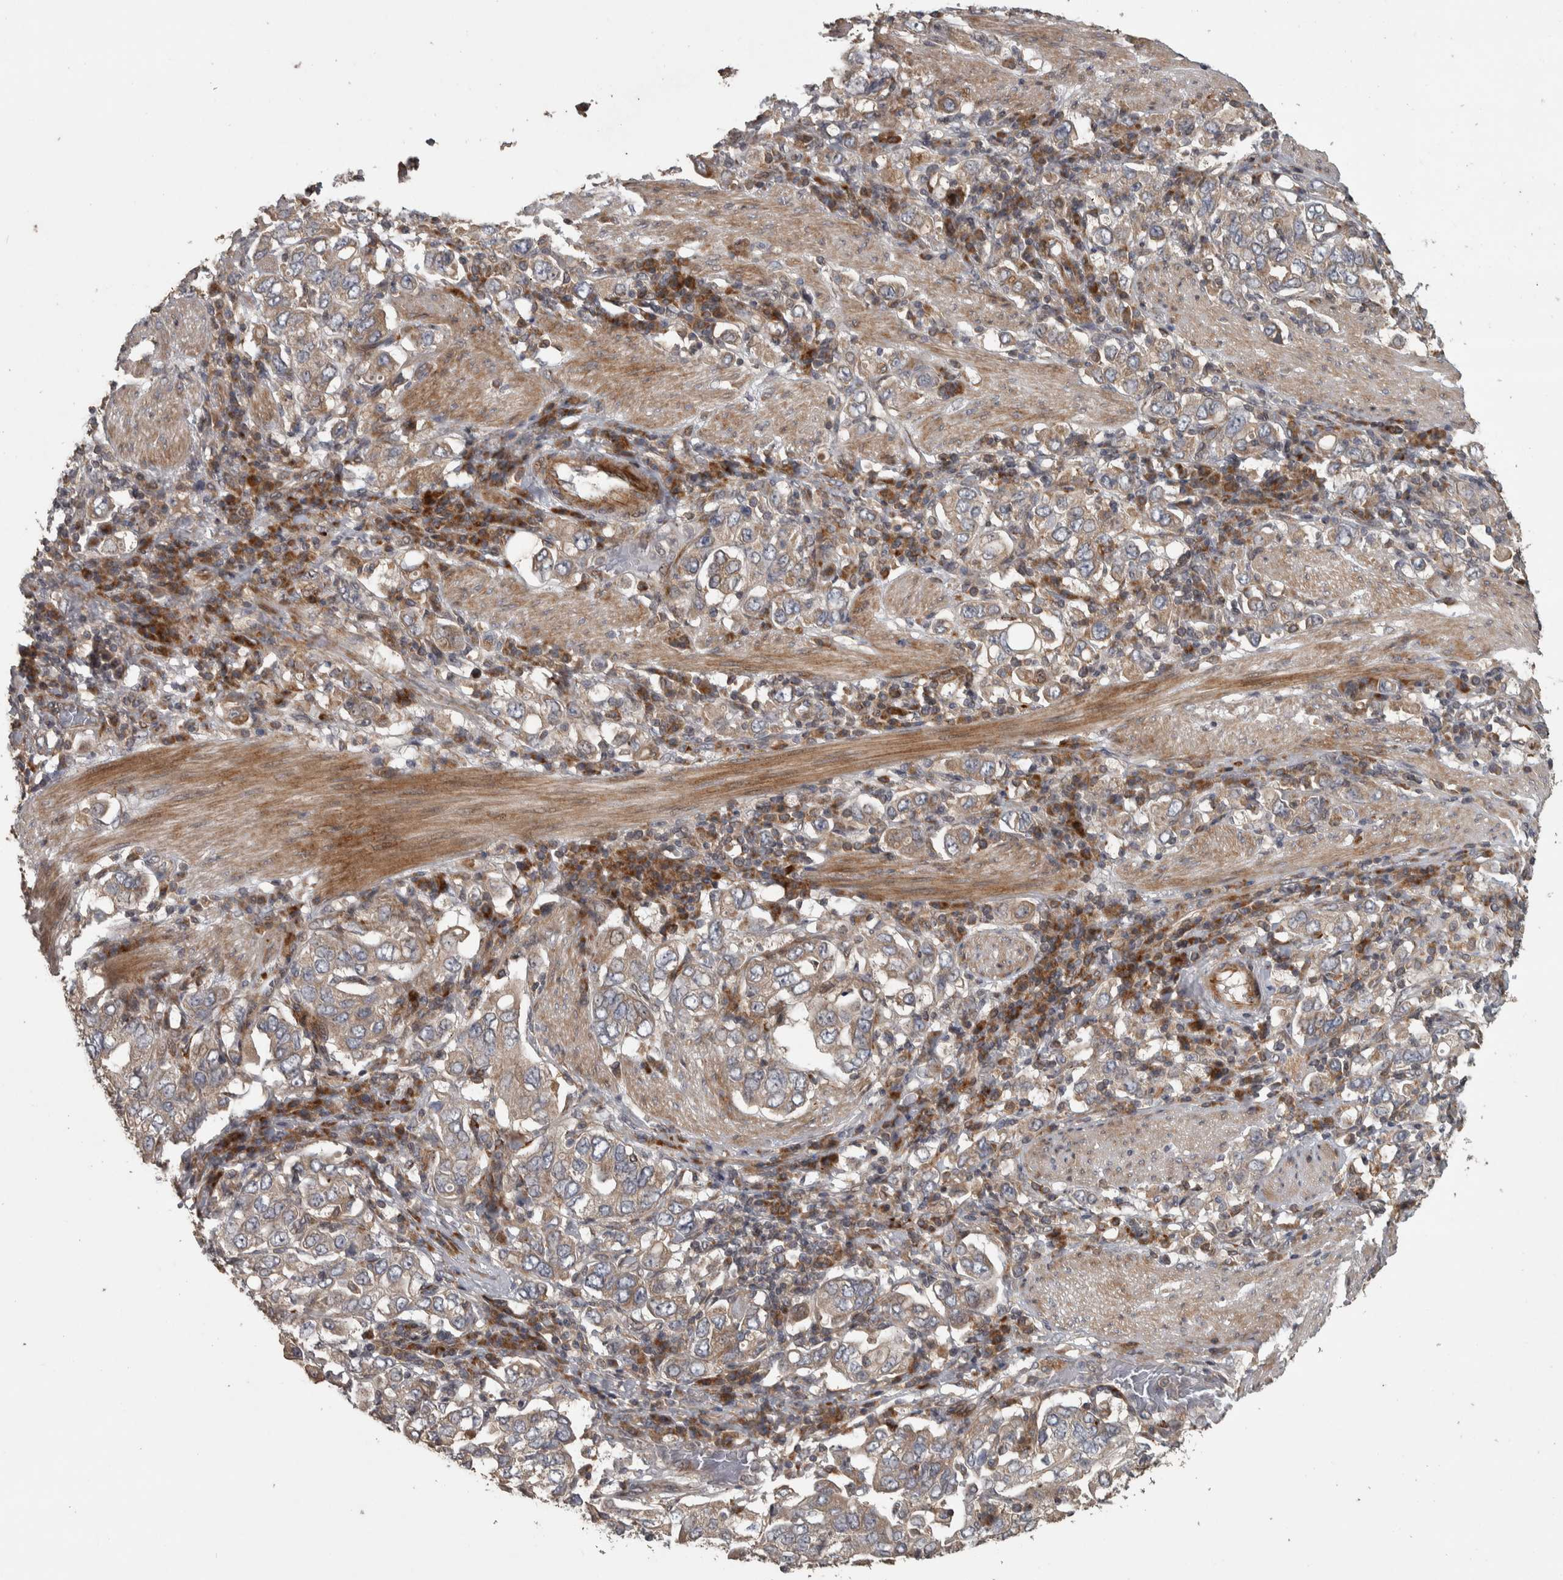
{"staining": {"intensity": "weak", "quantity": ">75%", "location": "cytoplasmic/membranous"}, "tissue": "stomach cancer", "cell_type": "Tumor cells", "image_type": "cancer", "snomed": [{"axis": "morphology", "description": "Adenocarcinoma, NOS"}, {"axis": "topography", "description": "Stomach, upper"}], "caption": "Stomach adenocarcinoma stained with DAB (3,3'-diaminobenzidine) IHC reveals low levels of weak cytoplasmic/membranous staining in approximately >75% of tumor cells. (IHC, brightfield microscopy, high magnification).", "gene": "ERAL1", "patient": {"sex": "male", "age": 62}}